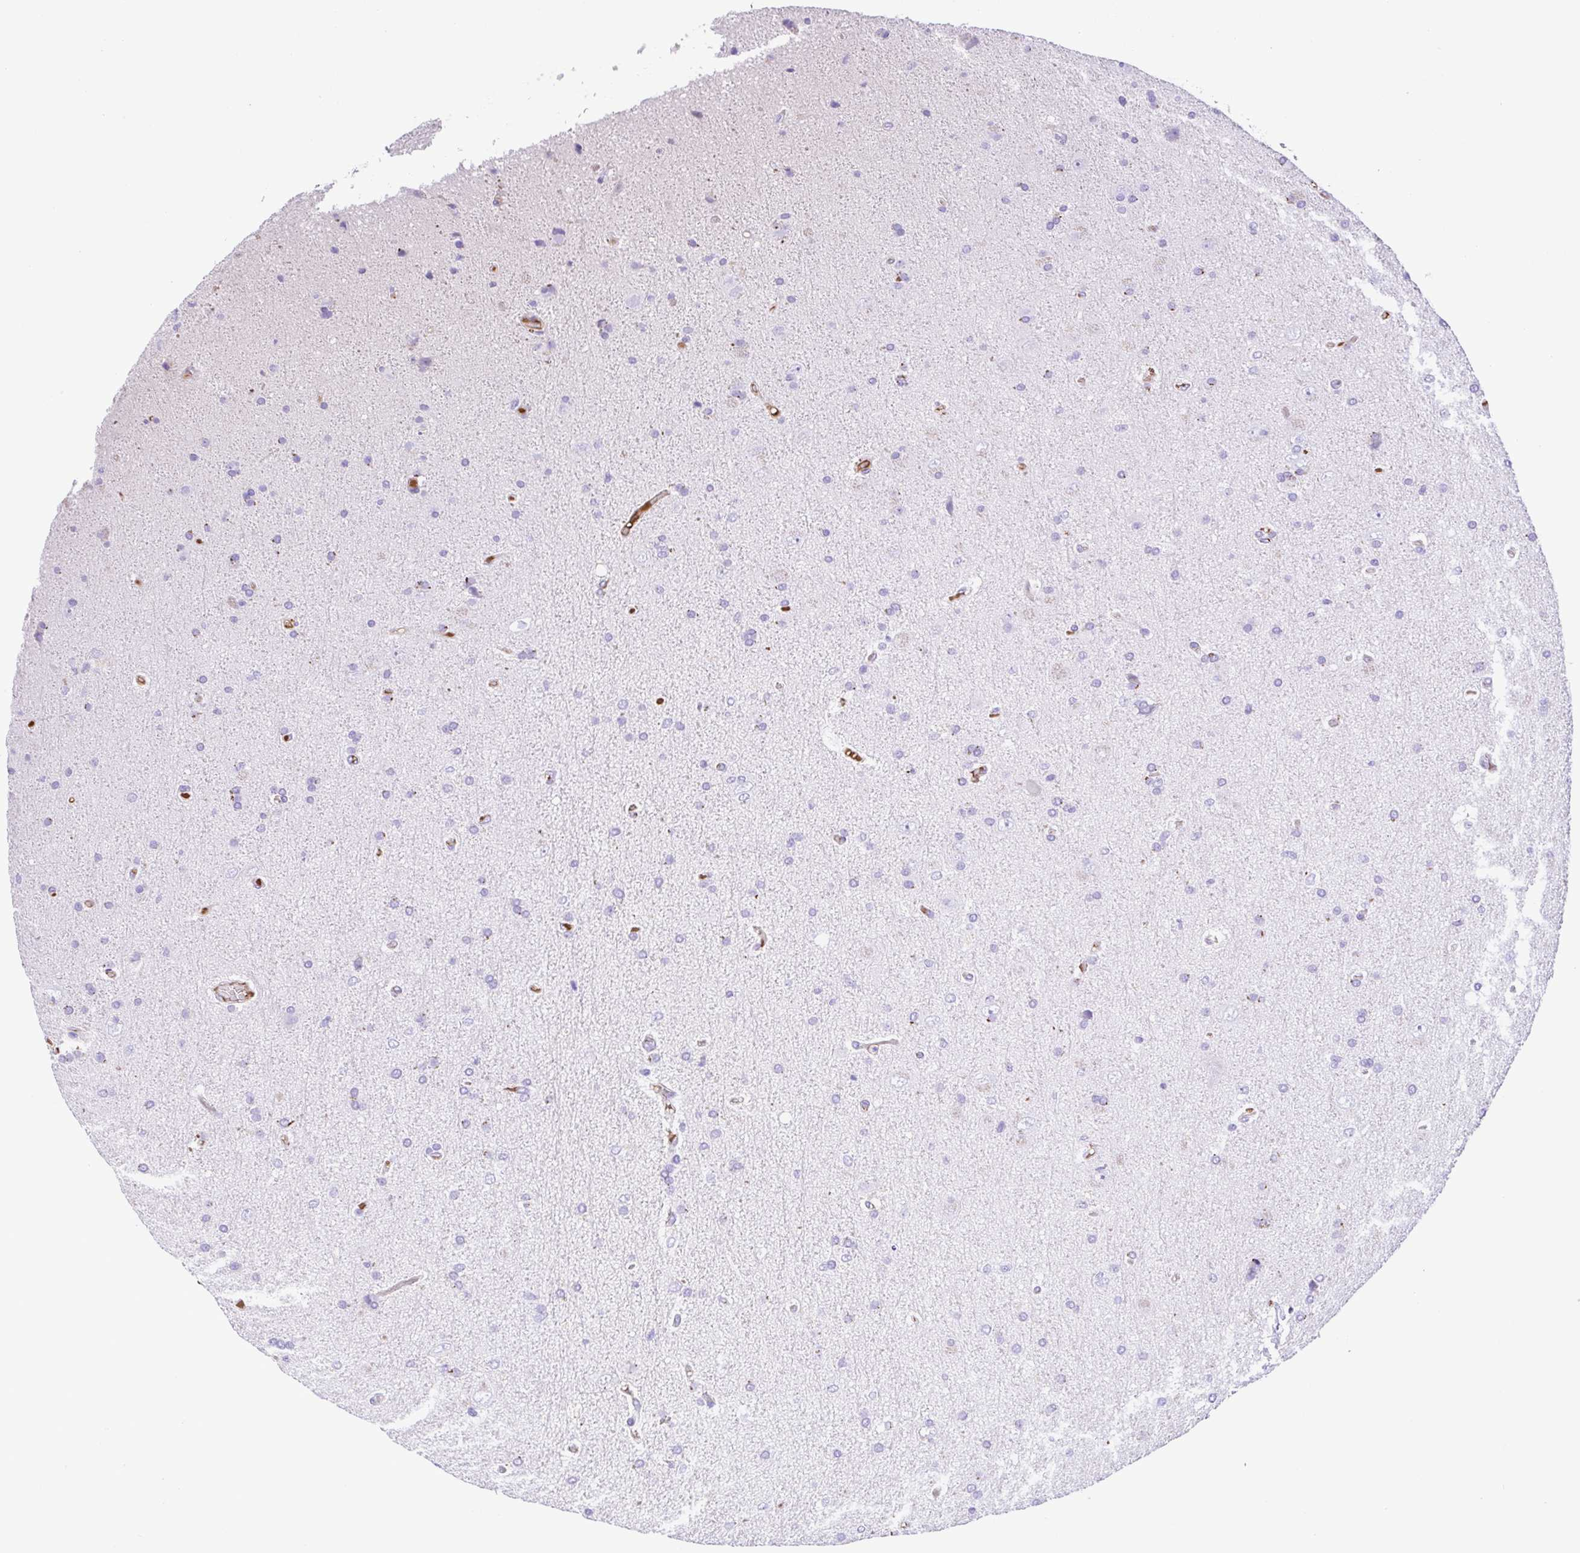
{"staining": {"intensity": "negative", "quantity": "none", "location": "none"}, "tissue": "glioma", "cell_type": "Tumor cells", "image_type": "cancer", "snomed": [{"axis": "morphology", "description": "Glioma, malignant, High grade"}, {"axis": "topography", "description": "Cerebral cortex"}], "caption": "An image of malignant glioma (high-grade) stained for a protein displays no brown staining in tumor cells.", "gene": "IGFL1", "patient": {"sex": "male", "age": 70}}